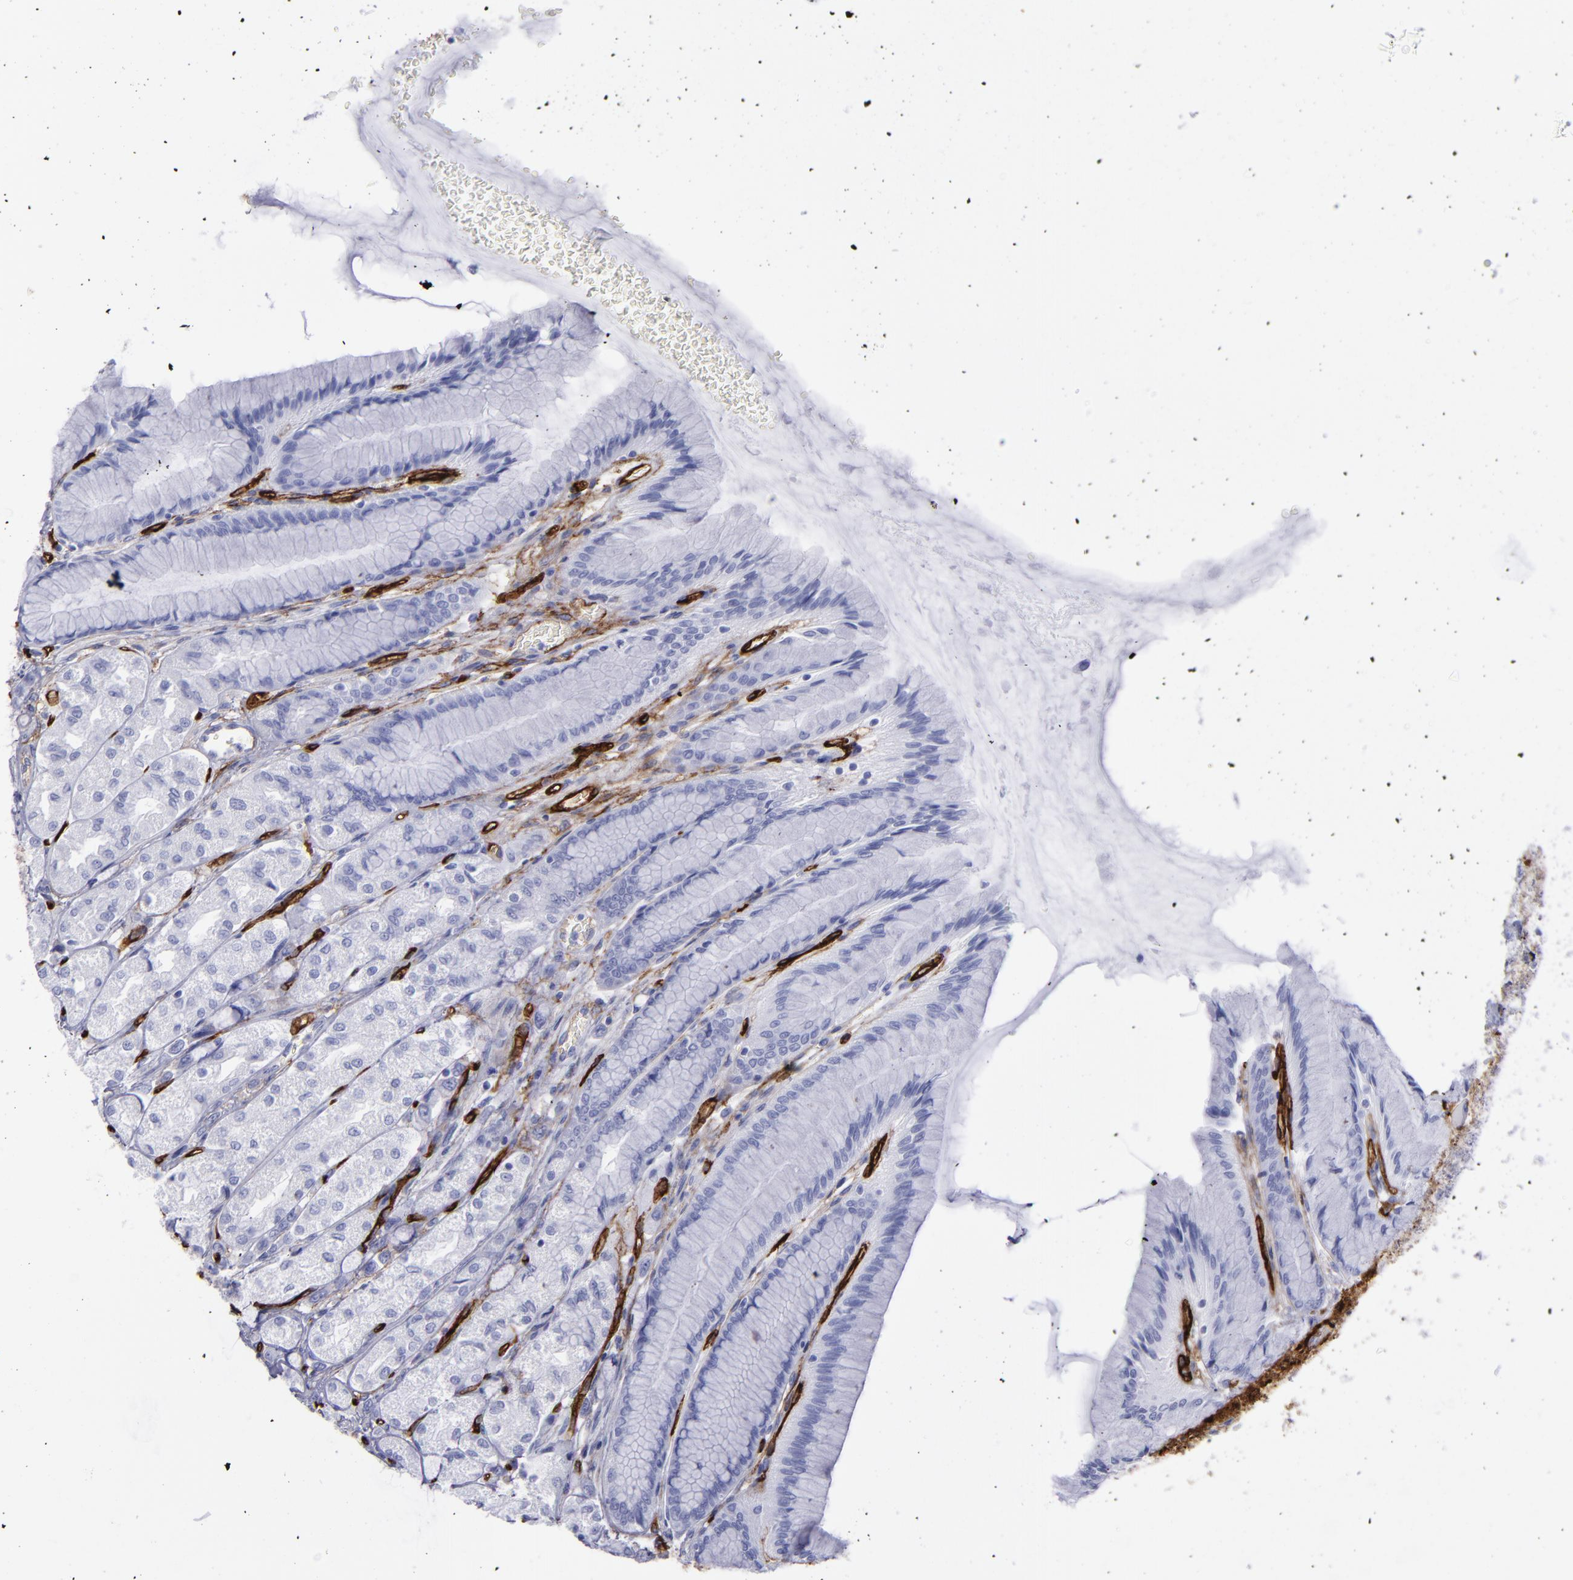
{"staining": {"intensity": "strong", "quantity": "<25%", "location": "cytoplasmic/membranous"}, "tissue": "stomach", "cell_type": "Glandular cells", "image_type": "normal", "snomed": [{"axis": "morphology", "description": "Normal tissue, NOS"}, {"axis": "morphology", "description": "Adenocarcinoma, NOS"}, {"axis": "topography", "description": "Stomach"}, {"axis": "topography", "description": "Stomach, lower"}], "caption": "Glandular cells reveal medium levels of strong cytoplasmic/membranous expression in approximately <25% of cells in benign stomach.", "gene": "ACE", "patient": {"sex": "female", "age": 65}}